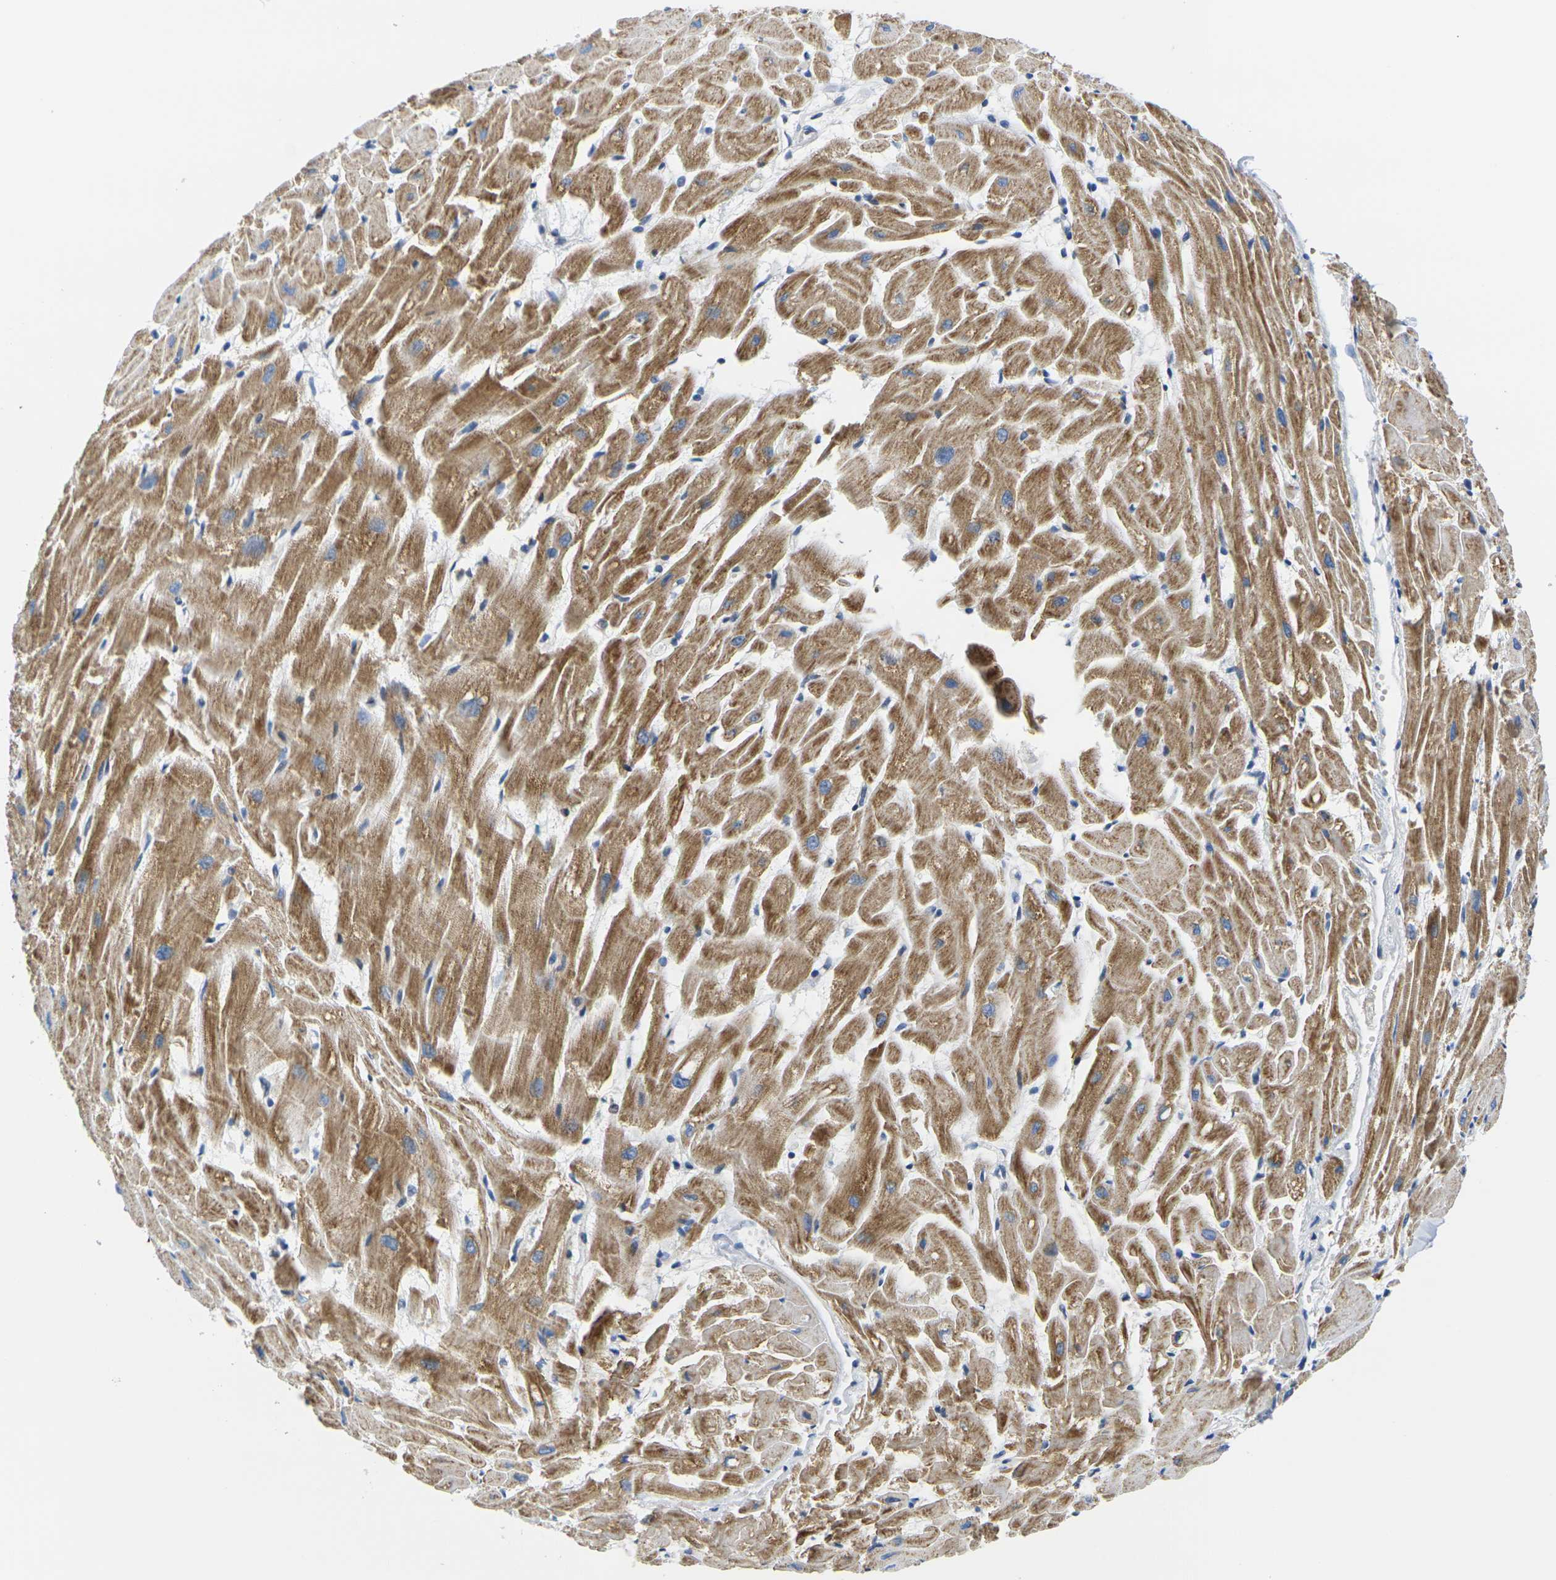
{"staining": {"intensity": "moderate", "quantity": ">75%", "location": "cytoplasmic/membranous"}, "tissue": "heart muscle", "cell_type": "Cardiomyocytes", "image_type": "normal", "snomed": [{"axis": "morphology", "description": "Normal tissue, NOS"}, {"axis": "topography", "description": "Heart"}], "caption": "Approximately >75% of cardiomyocytes in normal human heart muscle display moderate cytoplasmic/membranous protein expression as visualized by brown immunohistochemical staining.", "gene": "OTOF", "patient": {"sex": "female", "age": 19}}